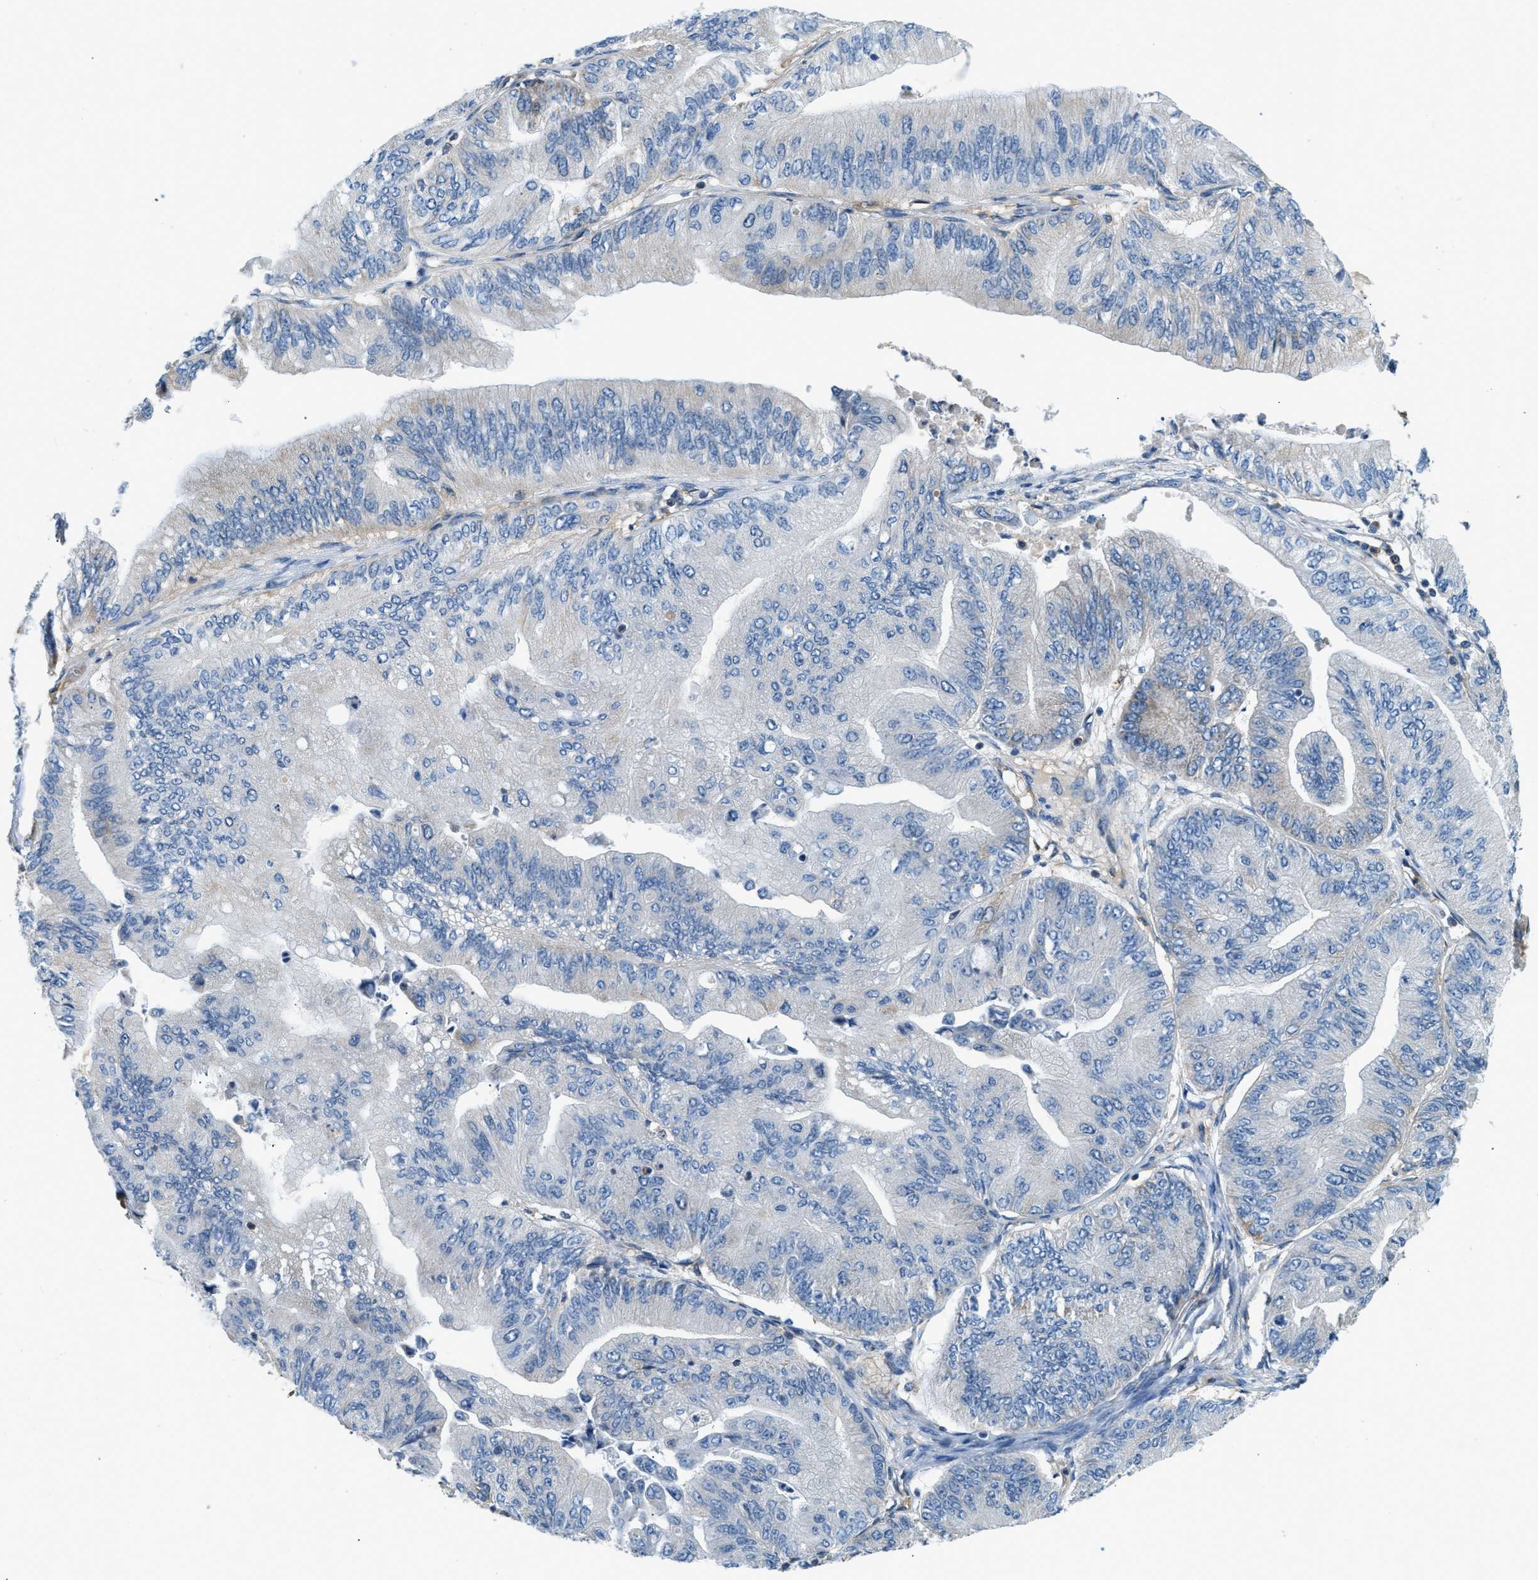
{"staining": {"intensity": "negative", "quantity": "none", "location": "none"}, "tissue": "ovarian cancer", "cell_type": "Tumor cells", "image_type": "cancer", "snomed": [{"axis": "morphology", "description": "Cystadenocarcinoma, mucinous, NOS"}, {"axis": "topography", "description": "Ovary"}], "caption": "DAB immunohistochemical staining of ovarian cancer shows no significant expression in tumor cells.", "gene": "ACADVL", "patient": {"sex": "female", "age": 61}}